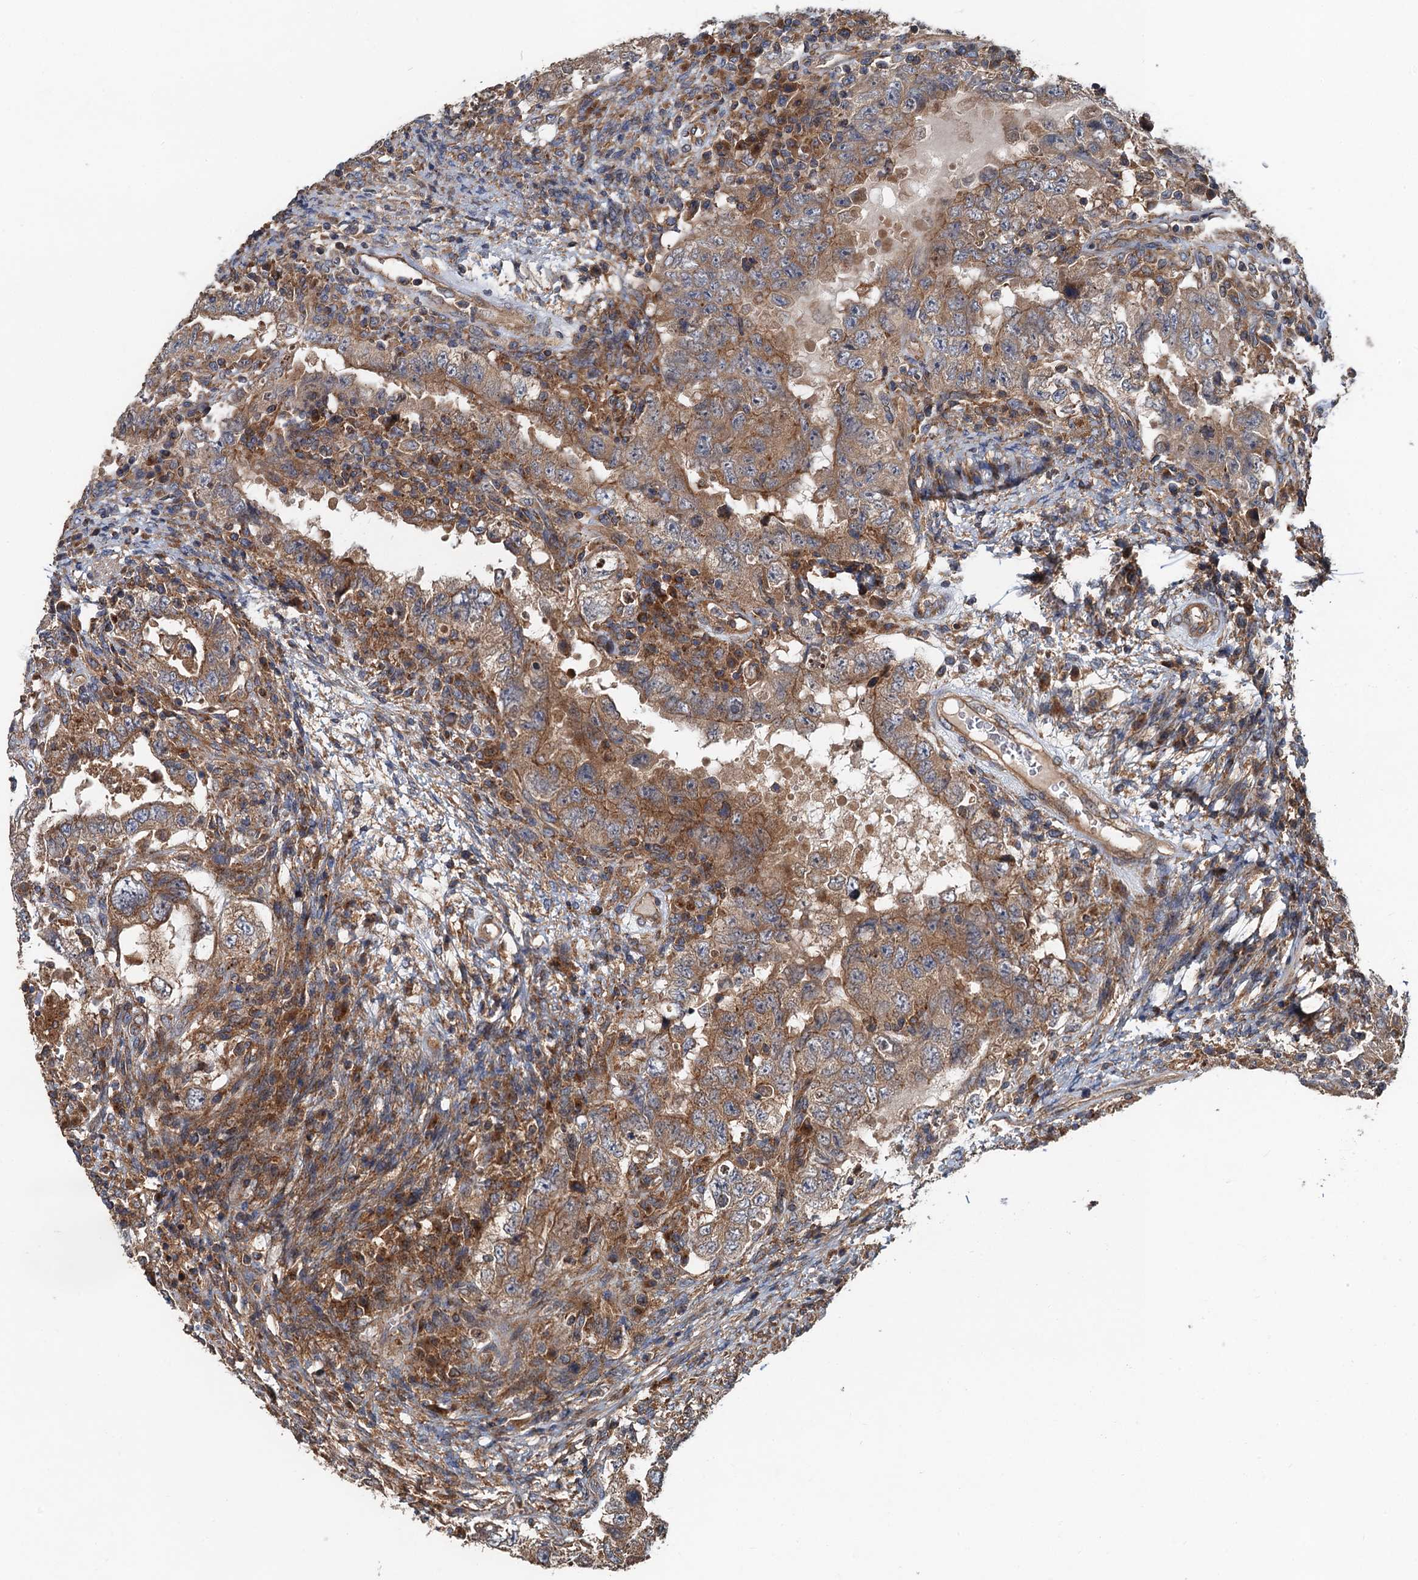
{"staining": {"intensity": "moderate", "quantity": ">75%", "location": "cytoplasmic/membranous"}, "tissue": "testis cancer", "cell_type": "Tumor cells", "image_type": "cancer", "snomed": [{"axis": "morphology", "description": "Carcinoma, Embryonal, NOS"}, {"axis": "topography", "description": "Testis"}], "caption": "Immunohistochemical staining of embryonal carcinoma (testis) displays medium levels of moderate cytoplasmic/membranous staining in about >75% of tumor cells. Immunohistochemistry (ihc) stains the protein of interest in brown and the nuclei are stained blue.", "gene": "COG3", "patient": {"sex": "male", "age": 26}}